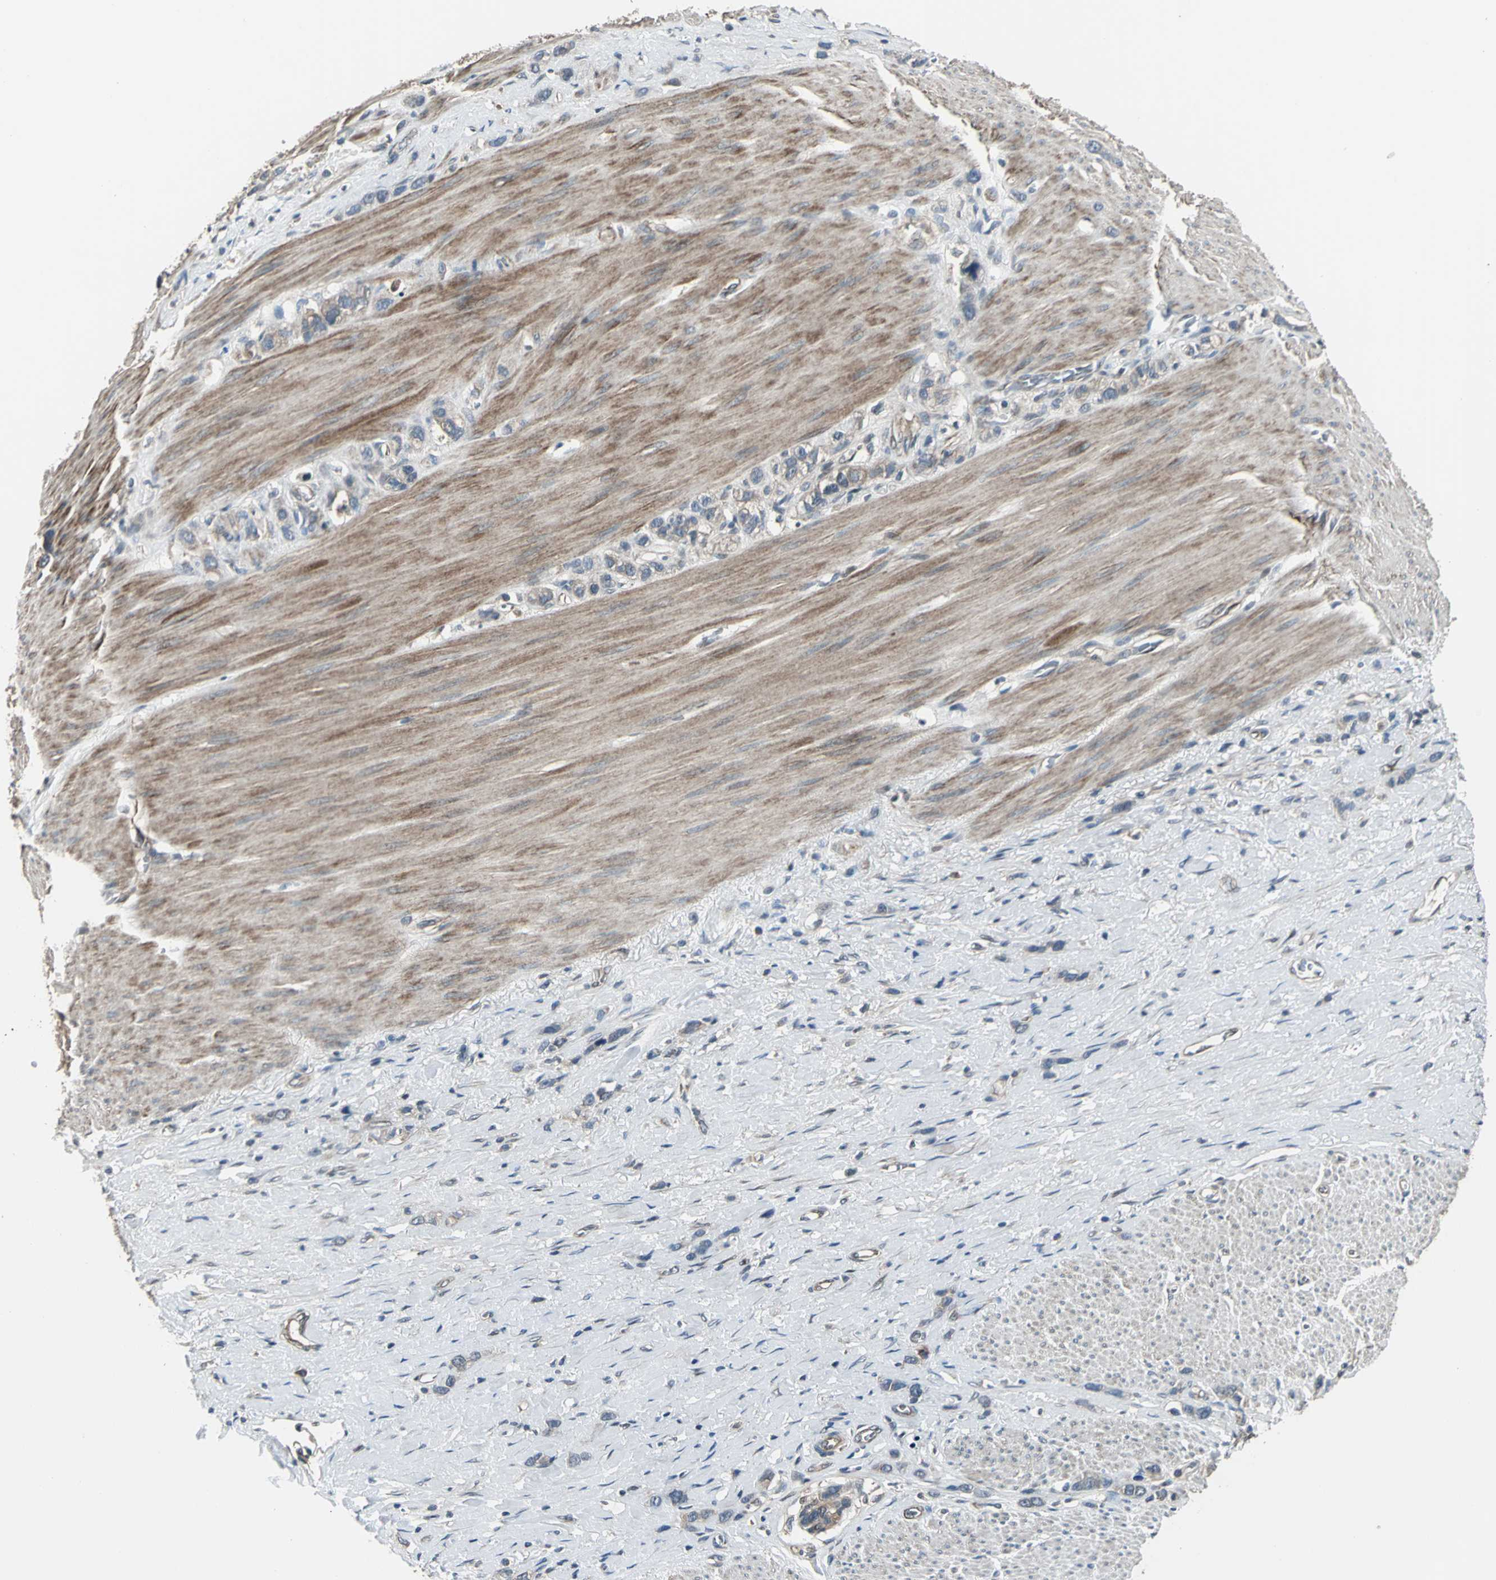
{"staining": {"intensity": "moderate", "quantity": "25%-75%", "location": "cytoplasmic/membranous"}, "tissue": "stomach cancer", "cell_type": "Tumor cells", "image_type": "cancer", "snomed": [{"axis": "morphology", "description": "Normal tissue, NOS"}, {"axis": "morphology", "description": "Adenocarcinoma, NOS"}, {"axis": "morphology", "description": "Adenocarcinoma, High grade"}, {"axis": "topography", "description": "Stomach, upper"}, {"axis": "topography", "description": "Stomach"}], "caption": "Brown immunohistochemical staining in human stomach high-grade adenocarcinoma reveals moderate cytoplasmic/membranous expression in approximately 25%-75% of tumor cells. (DAB (3,3'-diaminobenzidine) IHC with brightfield microscopy, high magnification).", "gene": "PFDN1", "patient": {"sex": "female", "age": 65}}